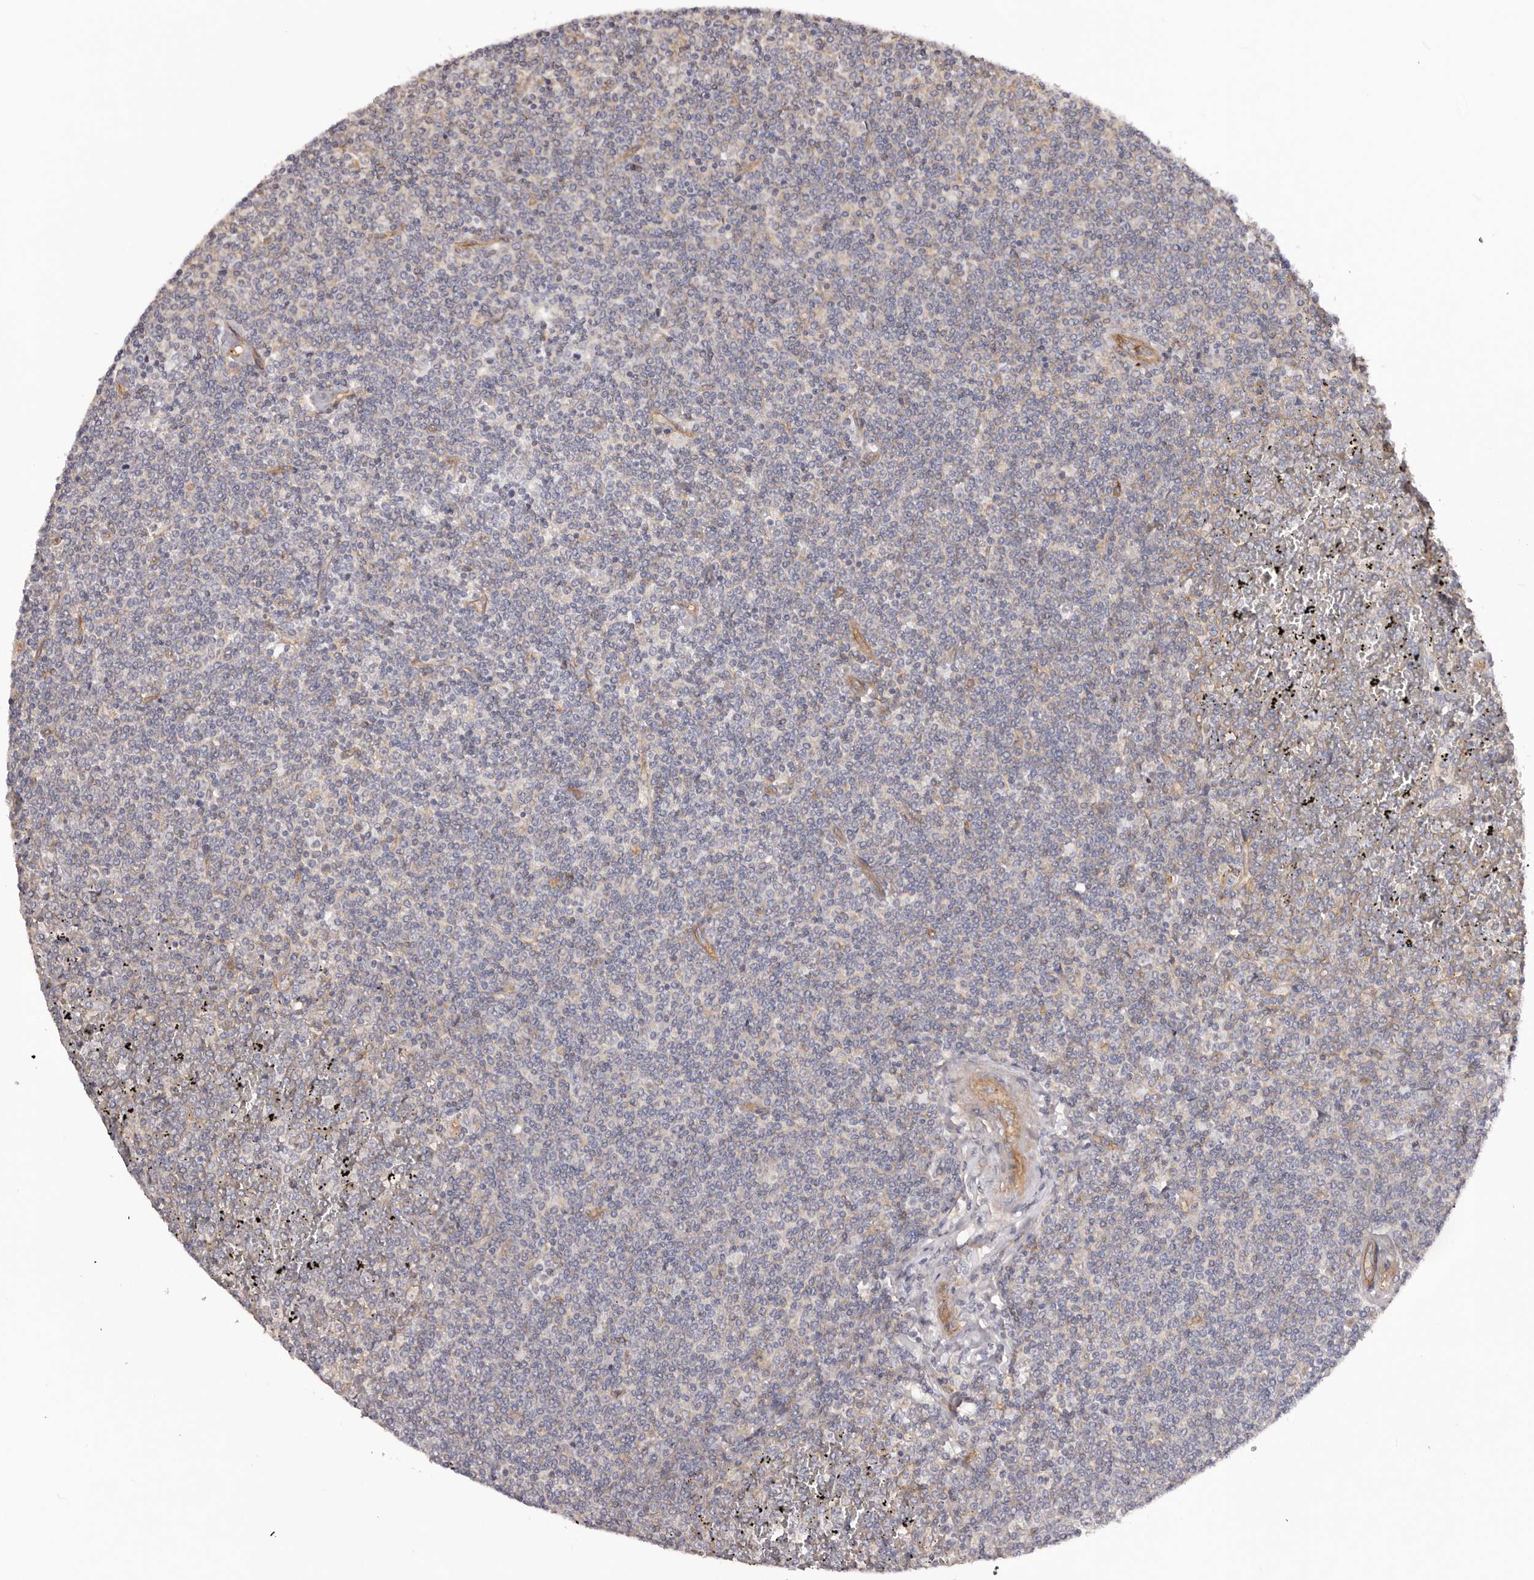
{"staining": {"intensity": "negative", "quantity": "none", "location": "none"}, "tissue": "lymphoma", "cell_type": "Tumor cells", "image_type": "cancer", "snomed": [{"axis": "morphology", "description": "Malignant lymphoma, non-Hodgkin's type, Low grade"}, {"axis": "topography", "description": "Spleen"}], "caption": "IHC of low-grade malignant lymphoma, non-Hodgkin's type shows no positivity in tumor cells.", "gene": "DMRT2", "patient": {"sex": "female", "age": 19}}